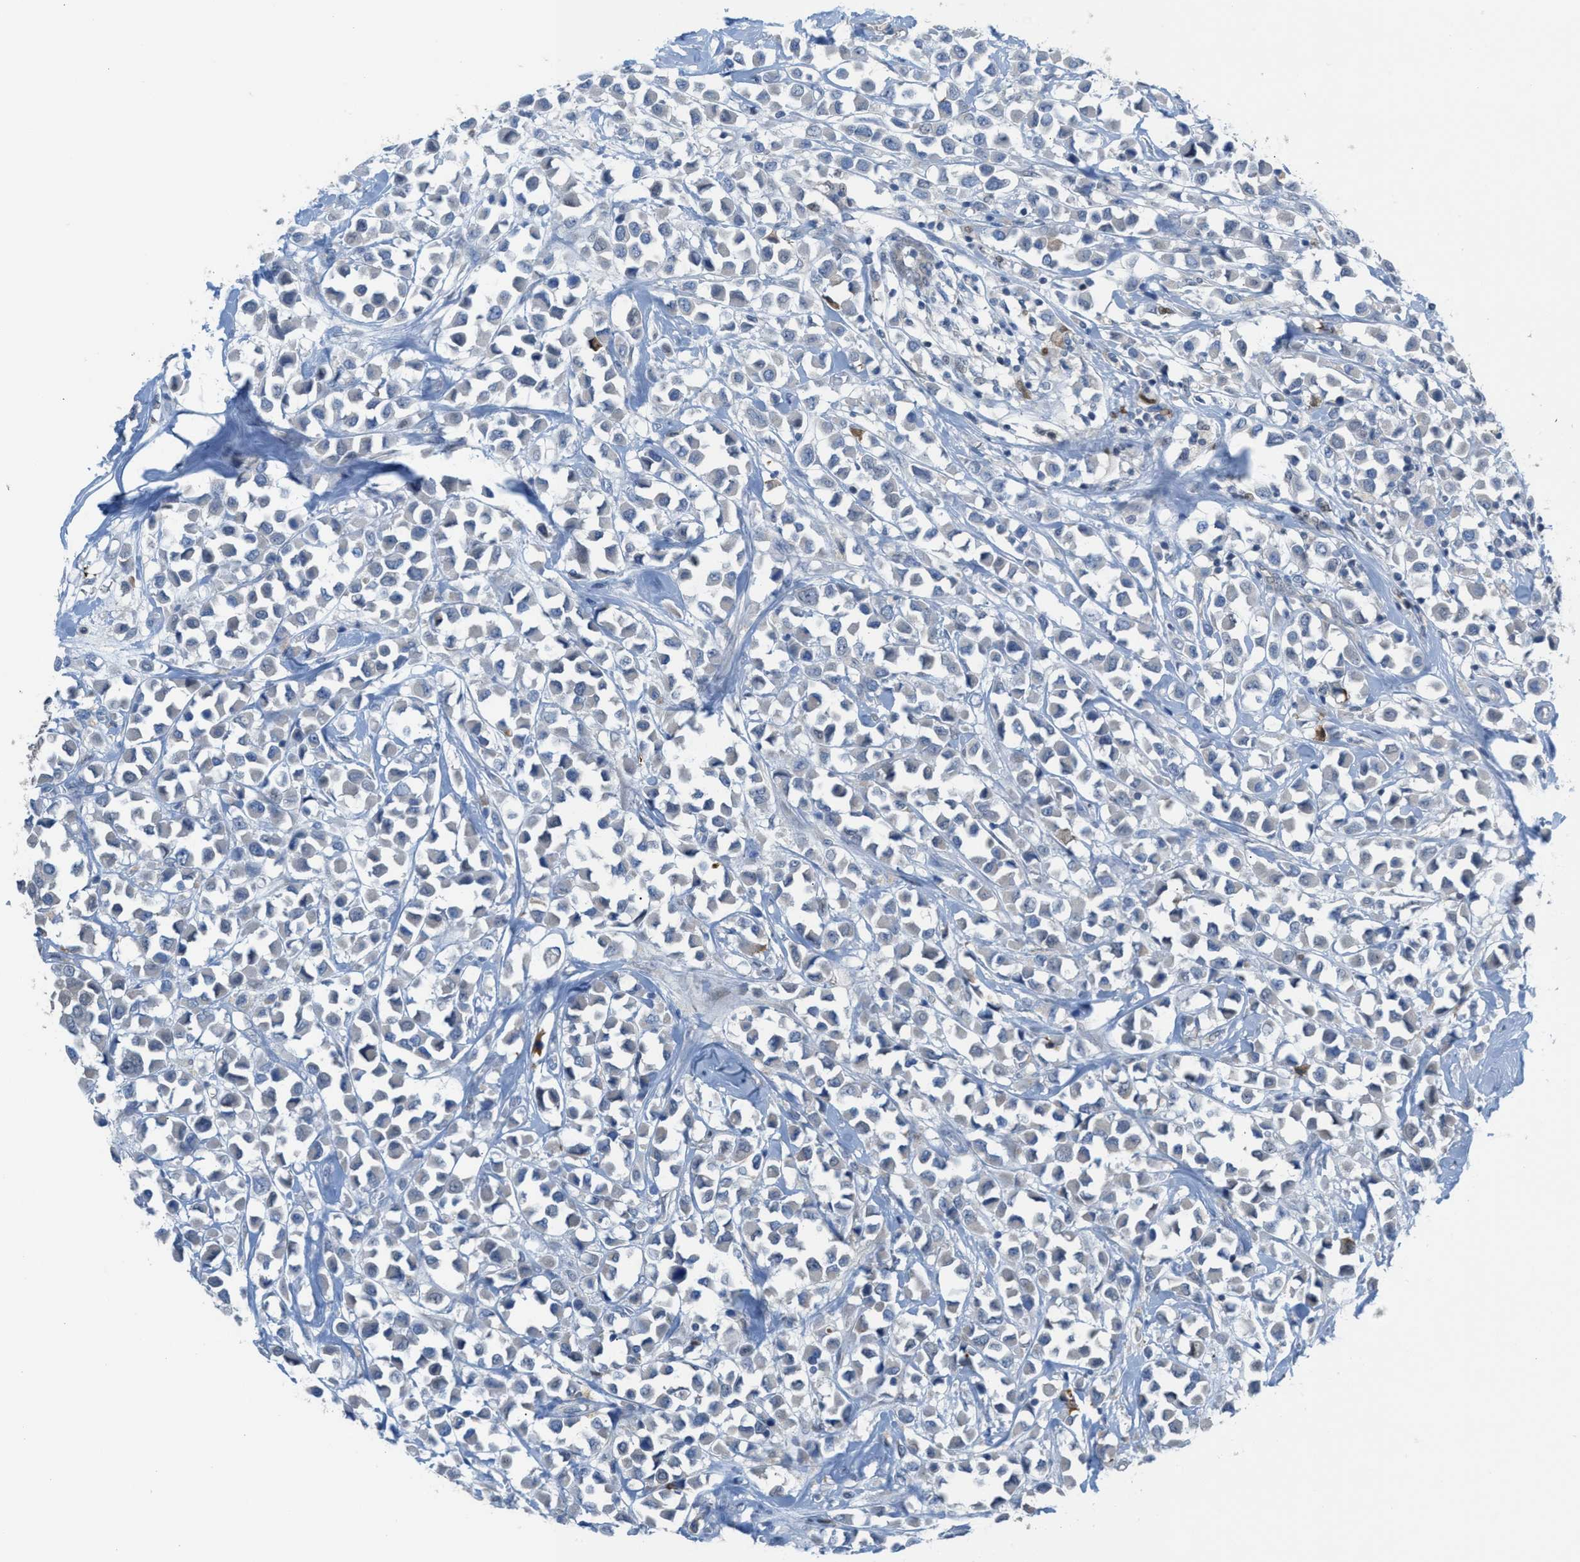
{"staining": {"intensity": "negative", "quantity": "none", "location": "none"}, "tissue": "breast cancer", "cell_type": "Tumor cells", "image_type": "cancer", "snomed": [{"axis": "morphology", "description": "Duct carcinoma"}, {"axis": "topography", "description": "Breast"}], "caption": "Immunohistochemistry (IHC) histopathology image of human invasive ductal carcinoma (breast) stained for a protein (brown), which shows no expression in tumor cells. (IHC, brightfield microscopy, high magnification).", "gene": "PPM1D", "patient": {"sex": "female", "age": 61}}